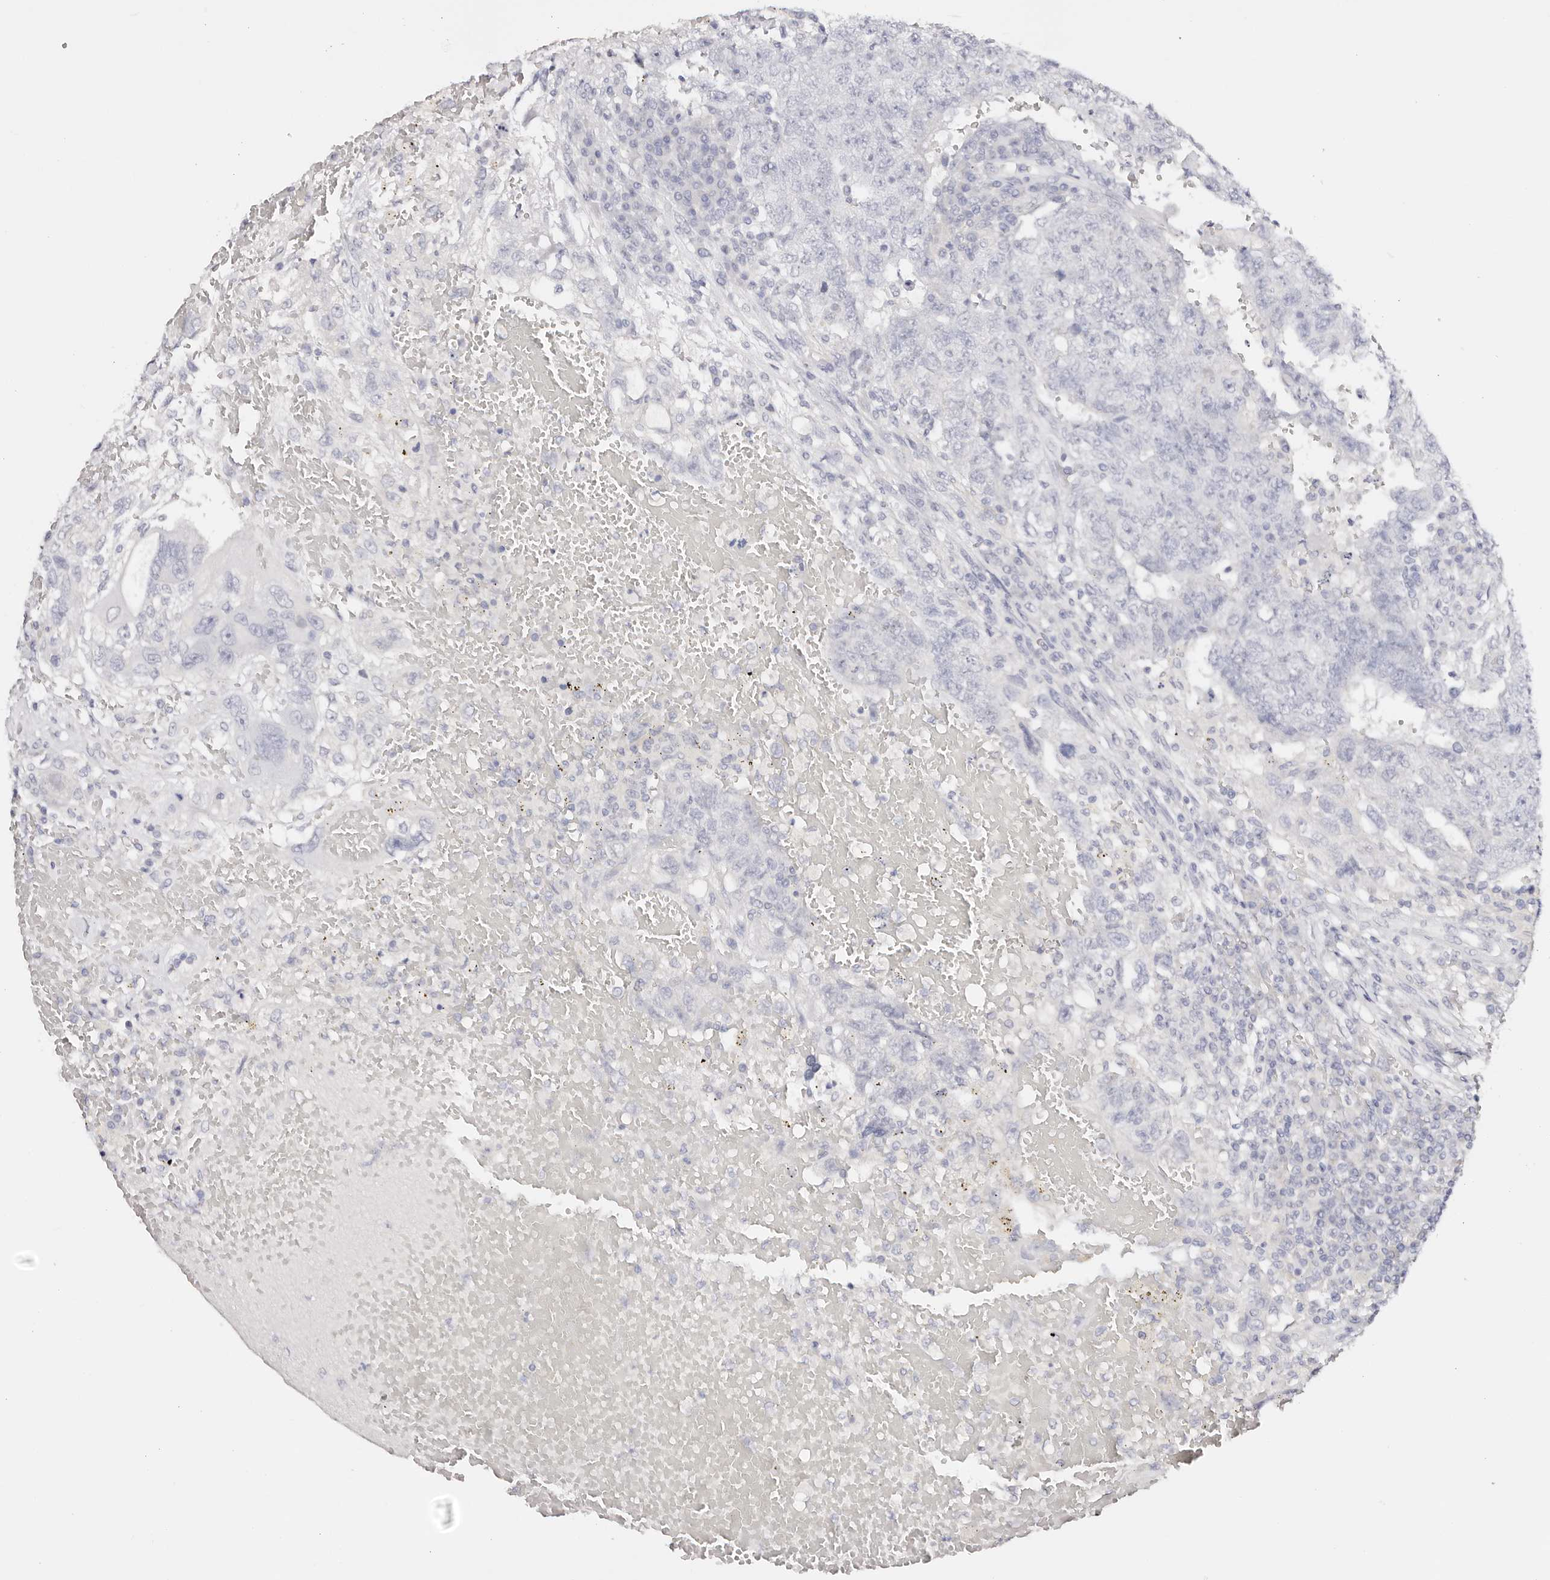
{"staining": {"intensity": "negative", "quantity": "none", "location": "none"}, "tissue": "testis cancer", "cell_type": "Tumor cells", "image_type": "cancer", "snomed": [{"axis": "morphology", "description": "Carcinoma, Embryonal, NOS"}, {"axis": "topography", "description": "Testis"}], "caption": "The immunohistochemistry histopathology image has no significant positivity in tumor cells of testis cancer tissue. (Immunohistochemistry (ihc), brightfield microscopy, high magnification).", "gene": "DNASE1", "patient": {"sex": "male", "age": 26}}